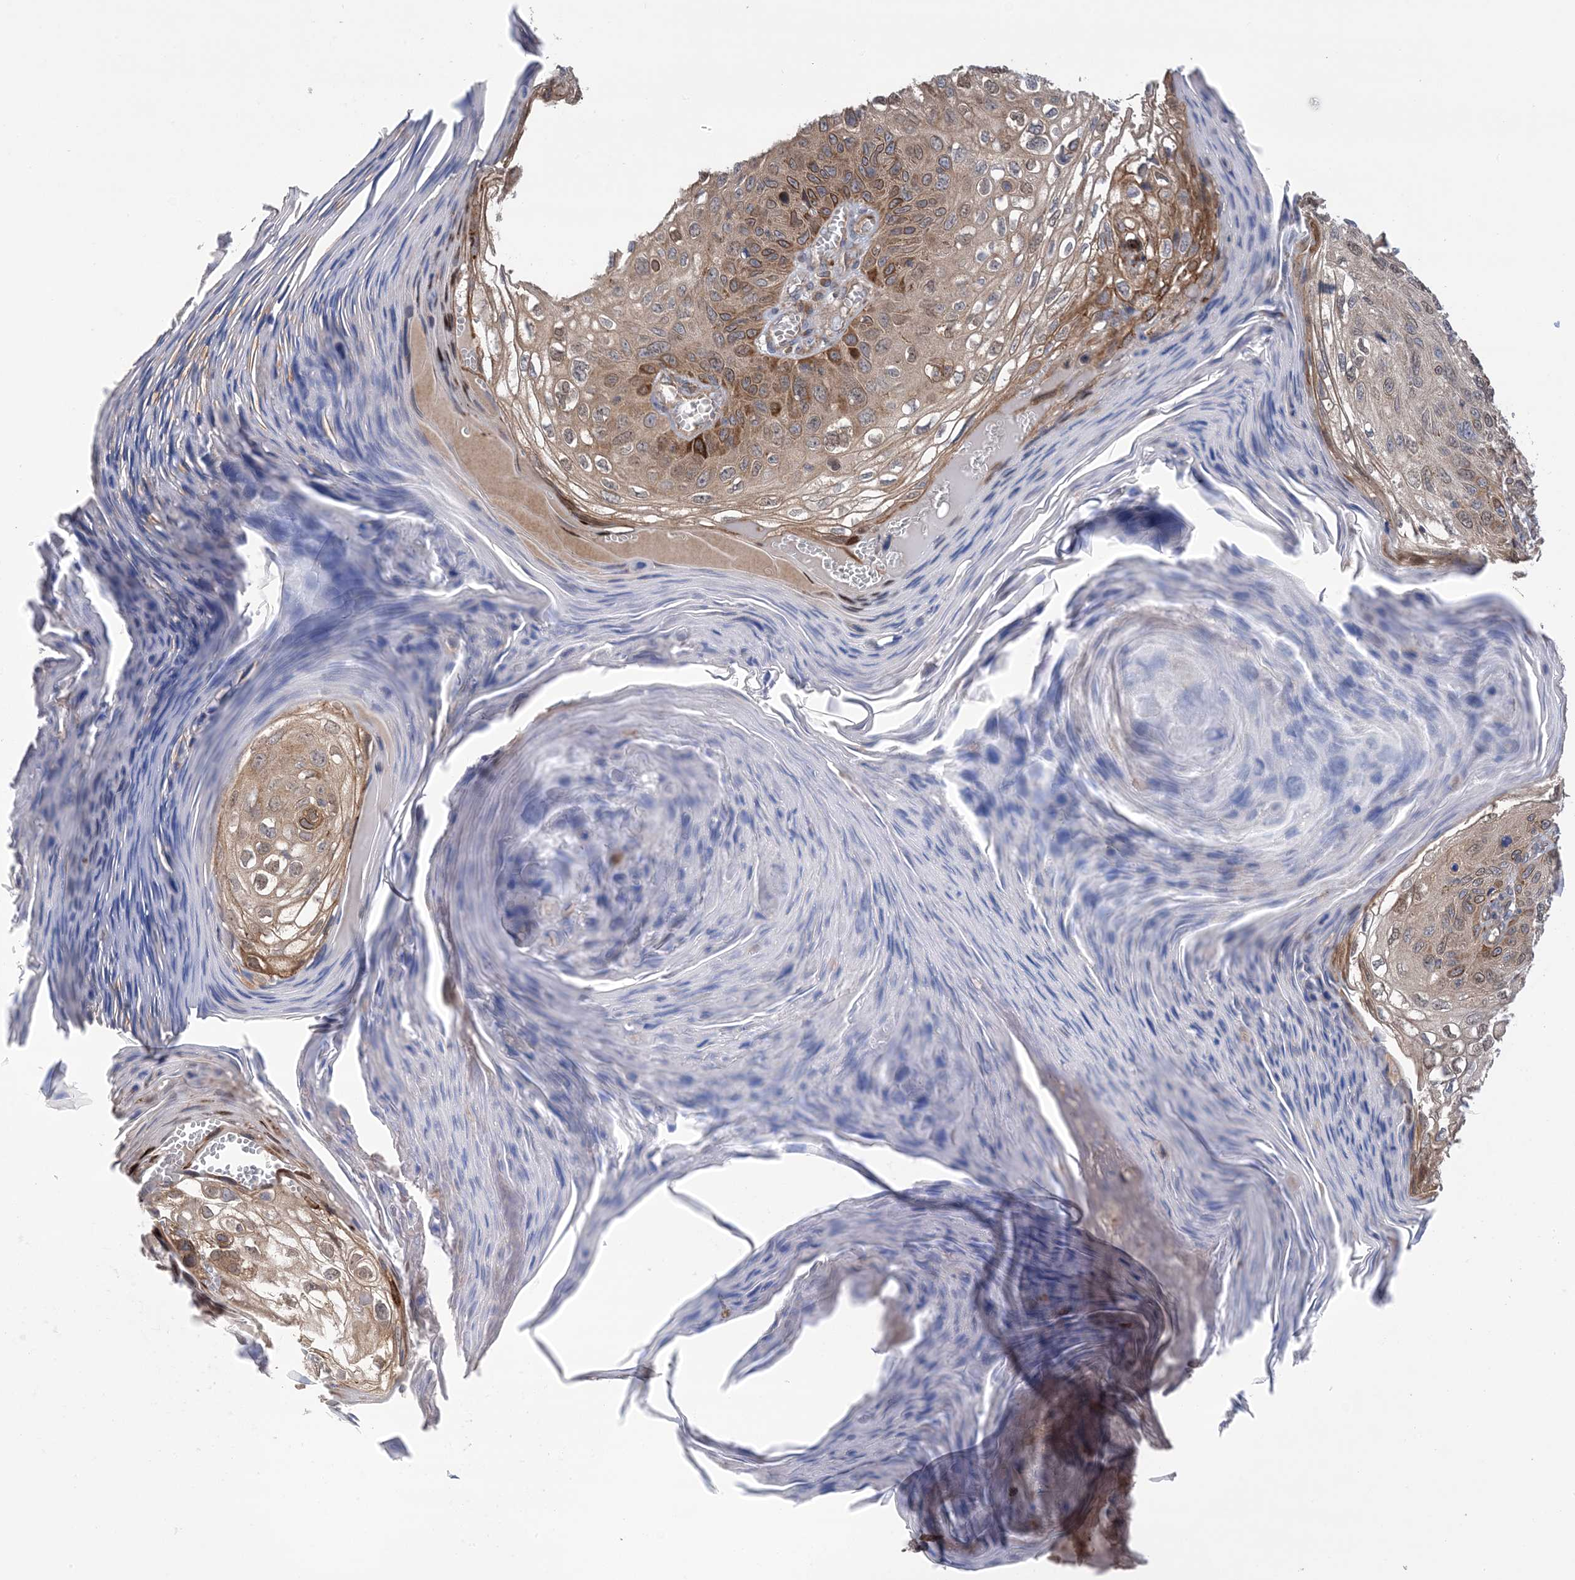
{"staining": {"intensity": "moderate", "quantity": "25%-75%", "location": "cytoplasmic/membranous"}, "tissue": "skin cancer", "cell_type": "Tumor cells", "image_type": "cancer", "snomed": [{"axis": "morphology", "description": "Squamous cell carcinoma, NOS"}, {"axis": "topography", "description": "Skin"}], "caption": "Protein staining displays moderate cytoplasmic/membranous staining in about 25%-75% of tumor cells in skin squamous cell carcinoma.", "gene": "CLEC16A", "patient": {"sex": "female", "age": 90}}